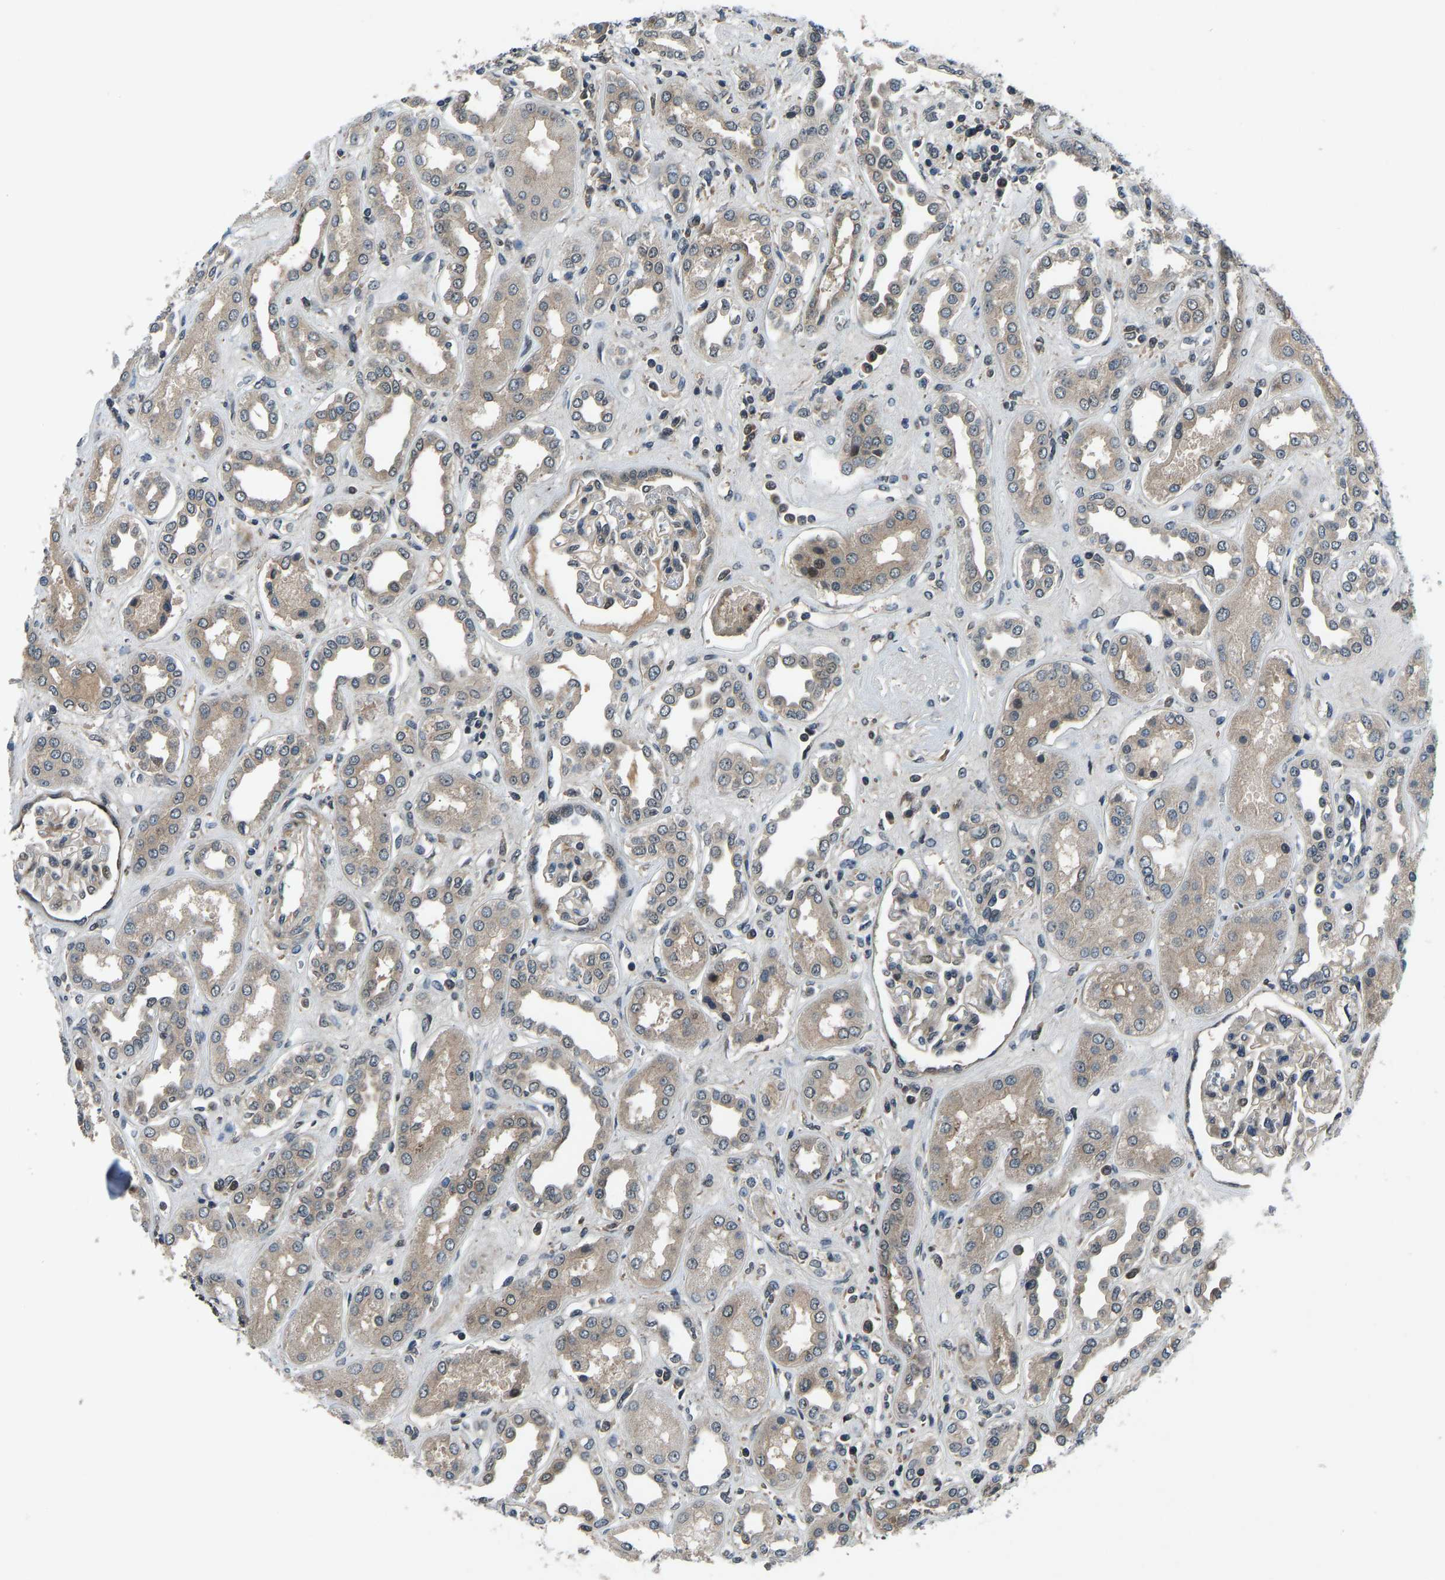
{"staining": {"intensity": "moderate", "quantity": "25%-75%", "location": "nuclear"}, "tissue": "kidney", "cell_type": "Cells in glomeruli", "image_type": "normal", "snomed": [{"axis": "morphology", "description": "Normal tissue, NOS"}, {"axis": "topography", "description": "Kidney"}], "caption": "Immunohistochemical staining of normal kidney reveals 25%-75% levels of moderate nuclear protein staining in approximately 25%-75% of cells in glomeruli.", "gene": "RLIM", "patient": {"sex": "male", "age": 59}}